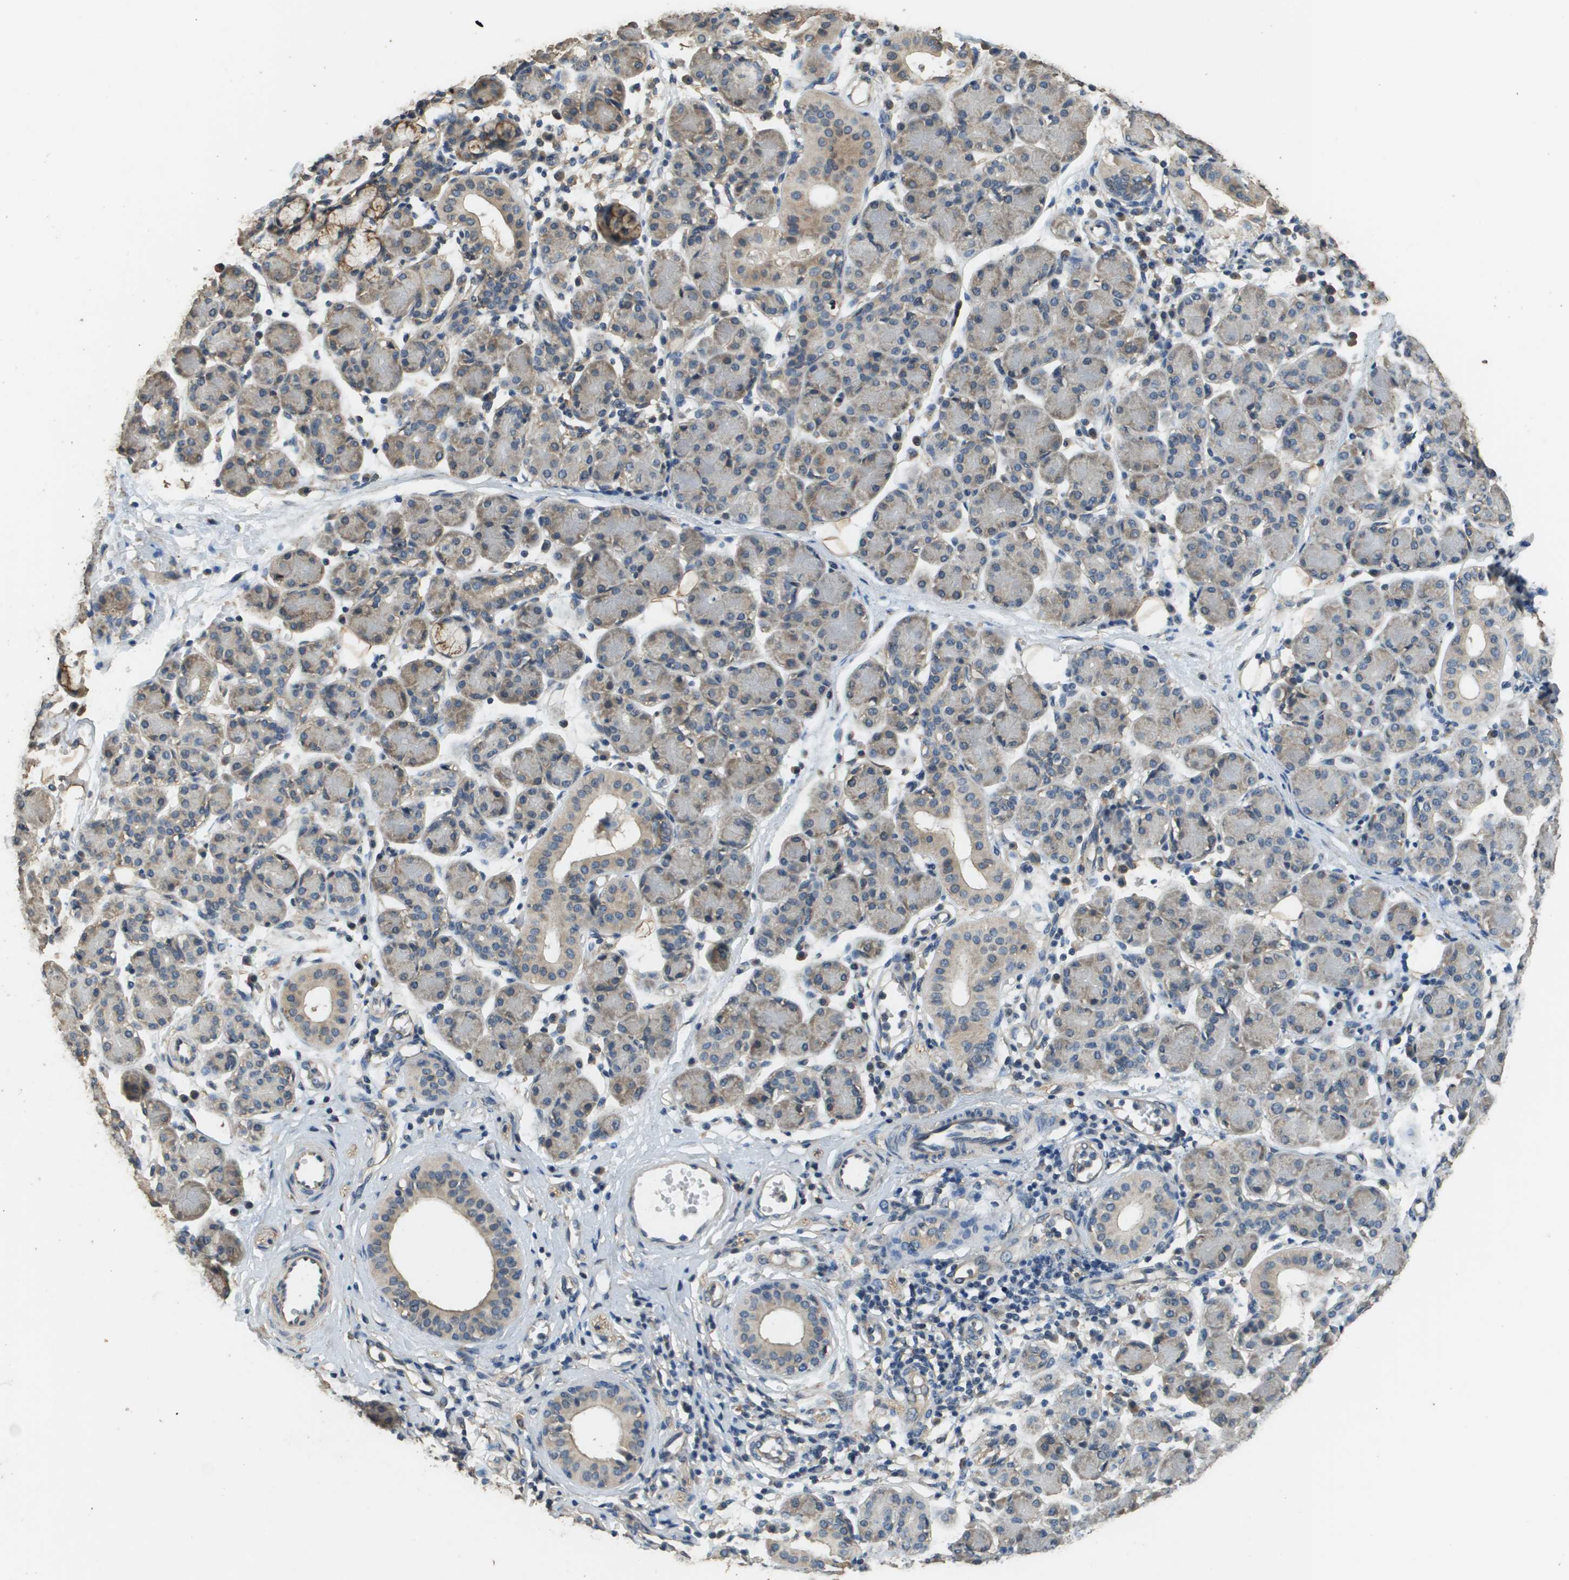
{"staining": {"intensity": "weak", "quantity": "25%-75%", "location": "cytoplasmic/membranous"}, "tissue": "salivary gland", "cell_type": "Glandular cells", "image_type": "normal", "snomed": [{"axis": "morphology", "description": "Normal tissue, NOS"}, {"axis": "morphology", "description": "Inflammation, NOS"}, {"axis": "topography", "description": "Lymph node"}, {"axis": "topography", "description": "Salivary gland"}], "caption": "Immunohistochemistry image of unremarkable salivary gland: human salivary gland stained using immunohistochemistry exhibits low levels of weak protein expression localized specifically in the cytoplasmic/membranous of glandular cells, appearing as a cytoplasmic/membranous brown color.", "gene": "RAB6B", "patient": {"sex": "male", "age": 3}}